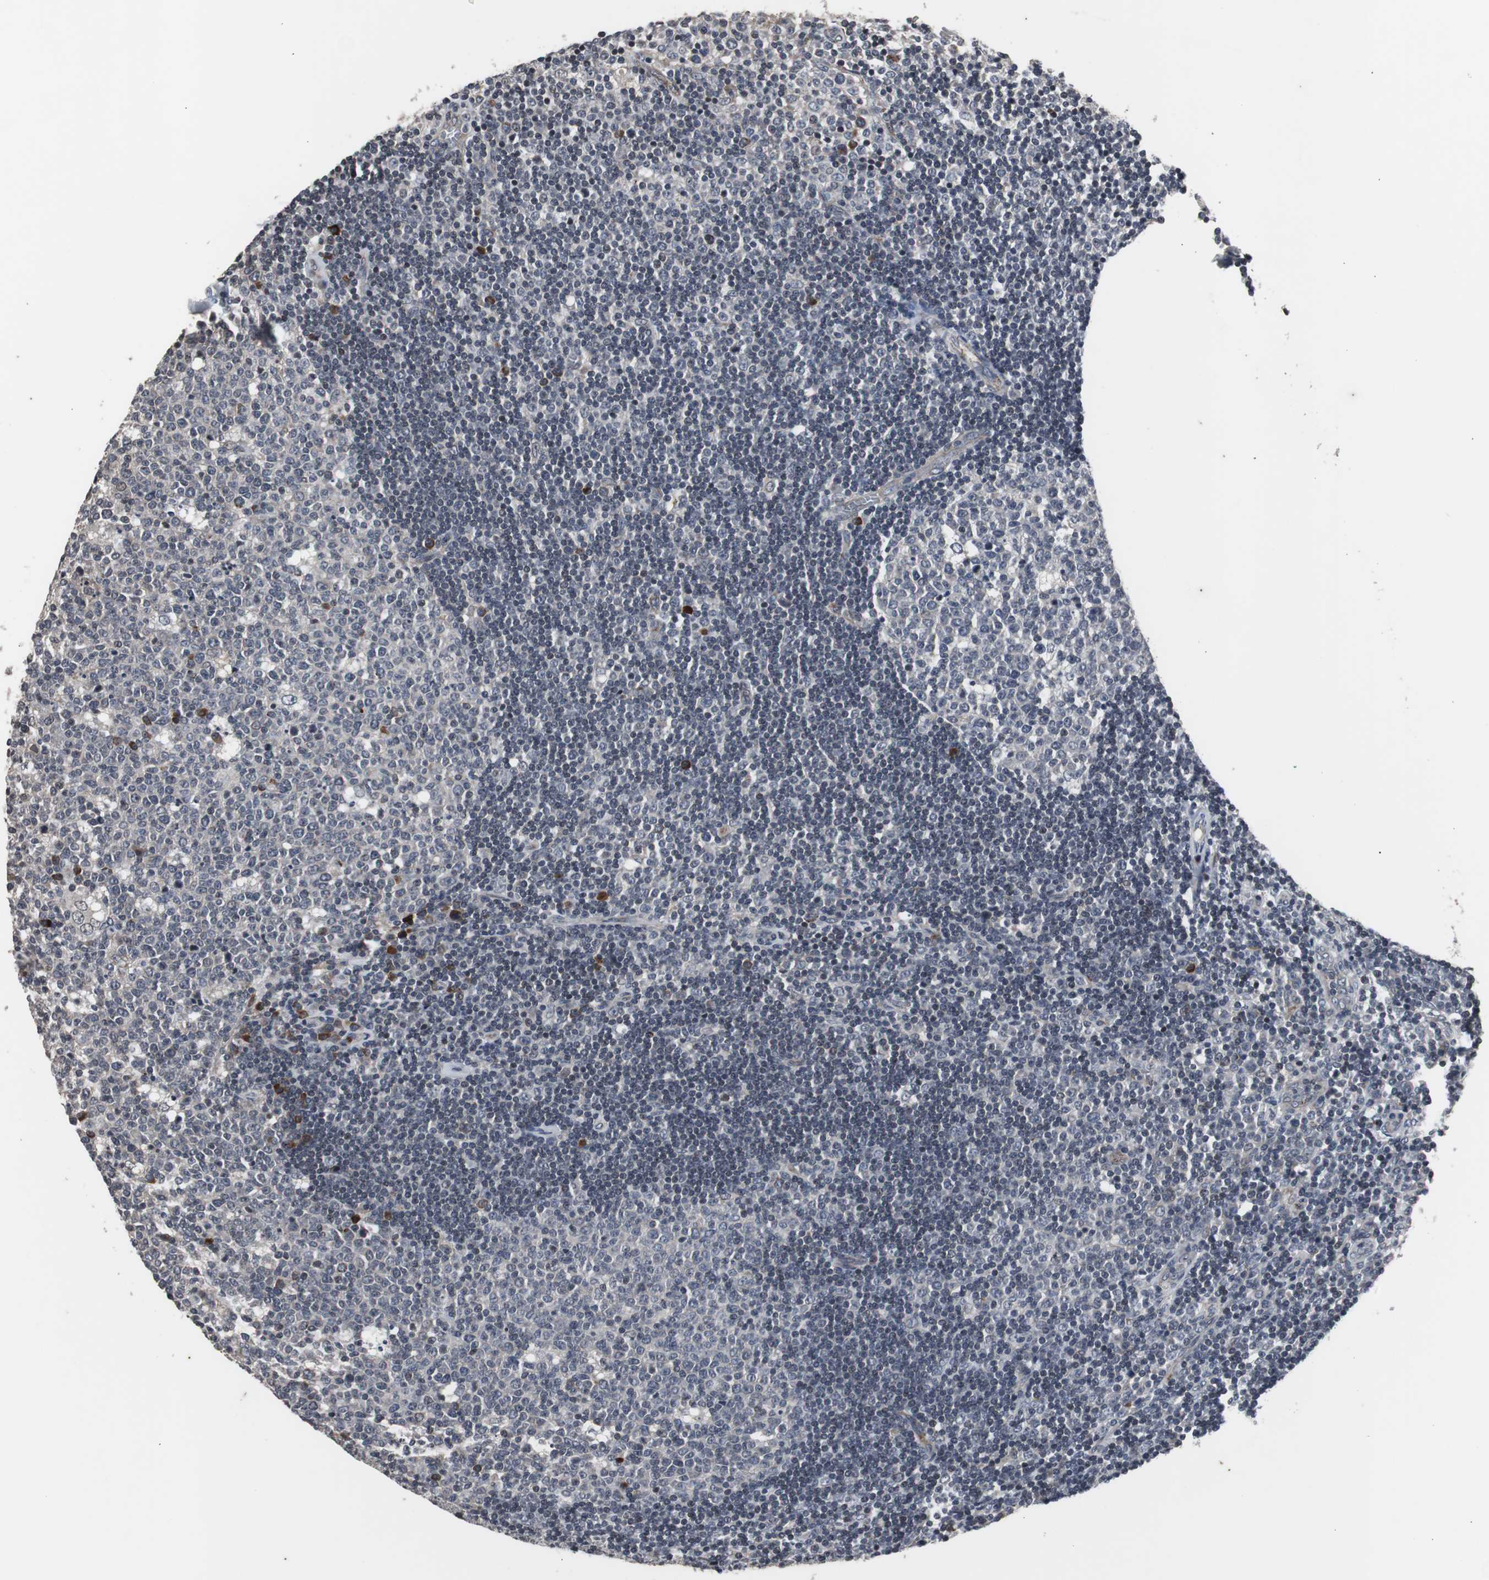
{"staining": {"intensity": "negative", "quantity": "none", "location": "none"}, "tissue": "lymph node", "cell_type": "Germinal center cells", "image_type": "normal", "snomed": [{"axis": "morphology", "description": "Normal tissue, NOS"}, {"axis": "topography", "description": "Lymph node"}, {"axis": "topography", "description": "Salivary gland"}], "caption": "This is an immunohistochemistry photomicrograph of unremarkable lymph node. There is no expression in germinal center cells.", "gene": "CRADD", "patient": {"sex": "male", "age": 8}}